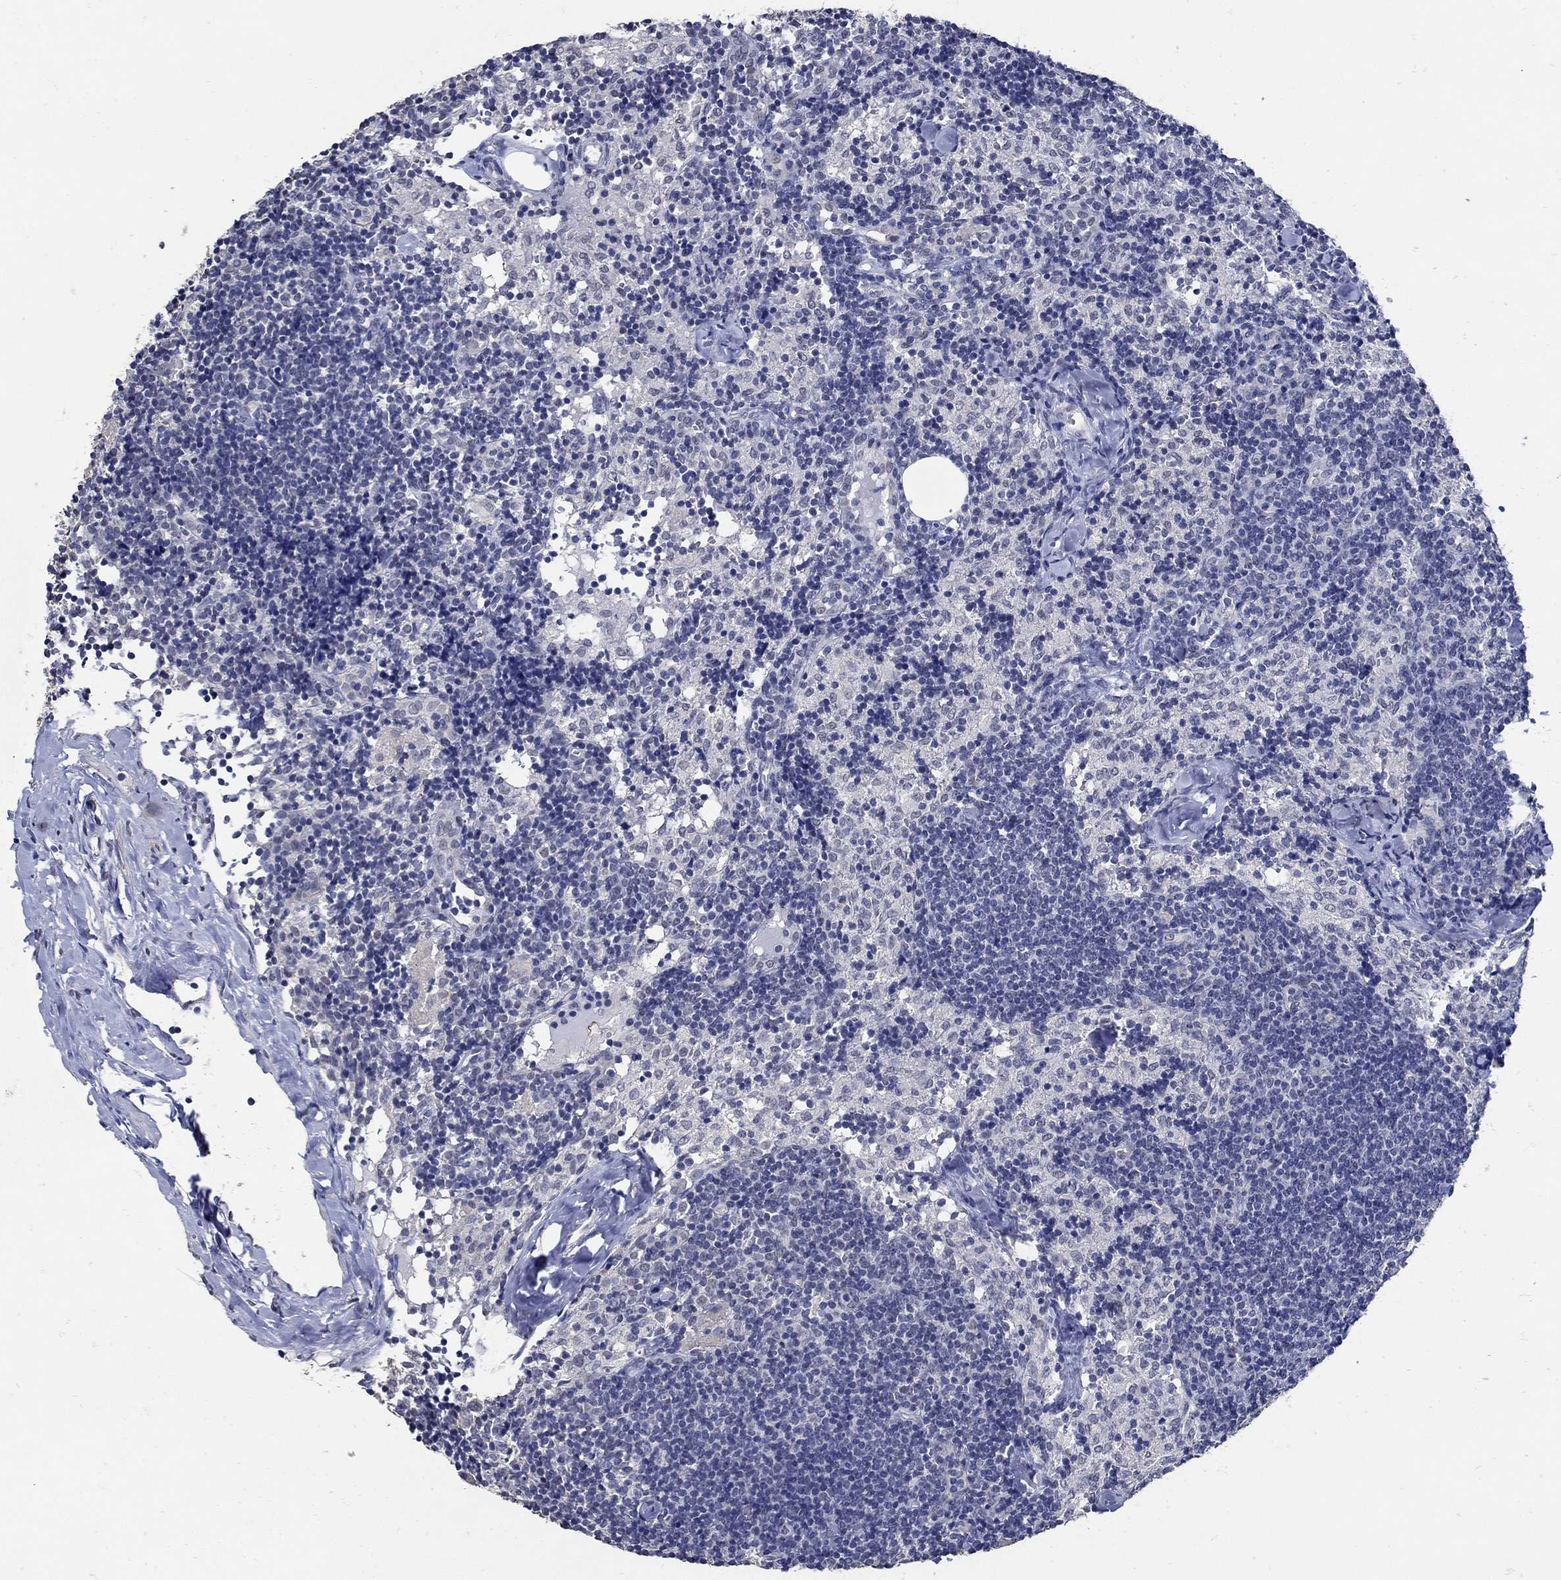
{"staining": {"intensity": "negative", "quantity": "none", "location": "none"}, "tissue": "lymph node", "cell_type": "Germinal center cells", "image_type": "normal", "snomed": [{"axis": "morphology", "description": "Normal tissue, NOS"}, {"axis": "topography", "description": "Lymph node"}], "caption": "This is an immunohistochemistry micrograph of unremarkable lymph node. There is no expression in germinal center cells.", "gene": "KCNN3", "patient": {"sex": "female", "age": 52}}